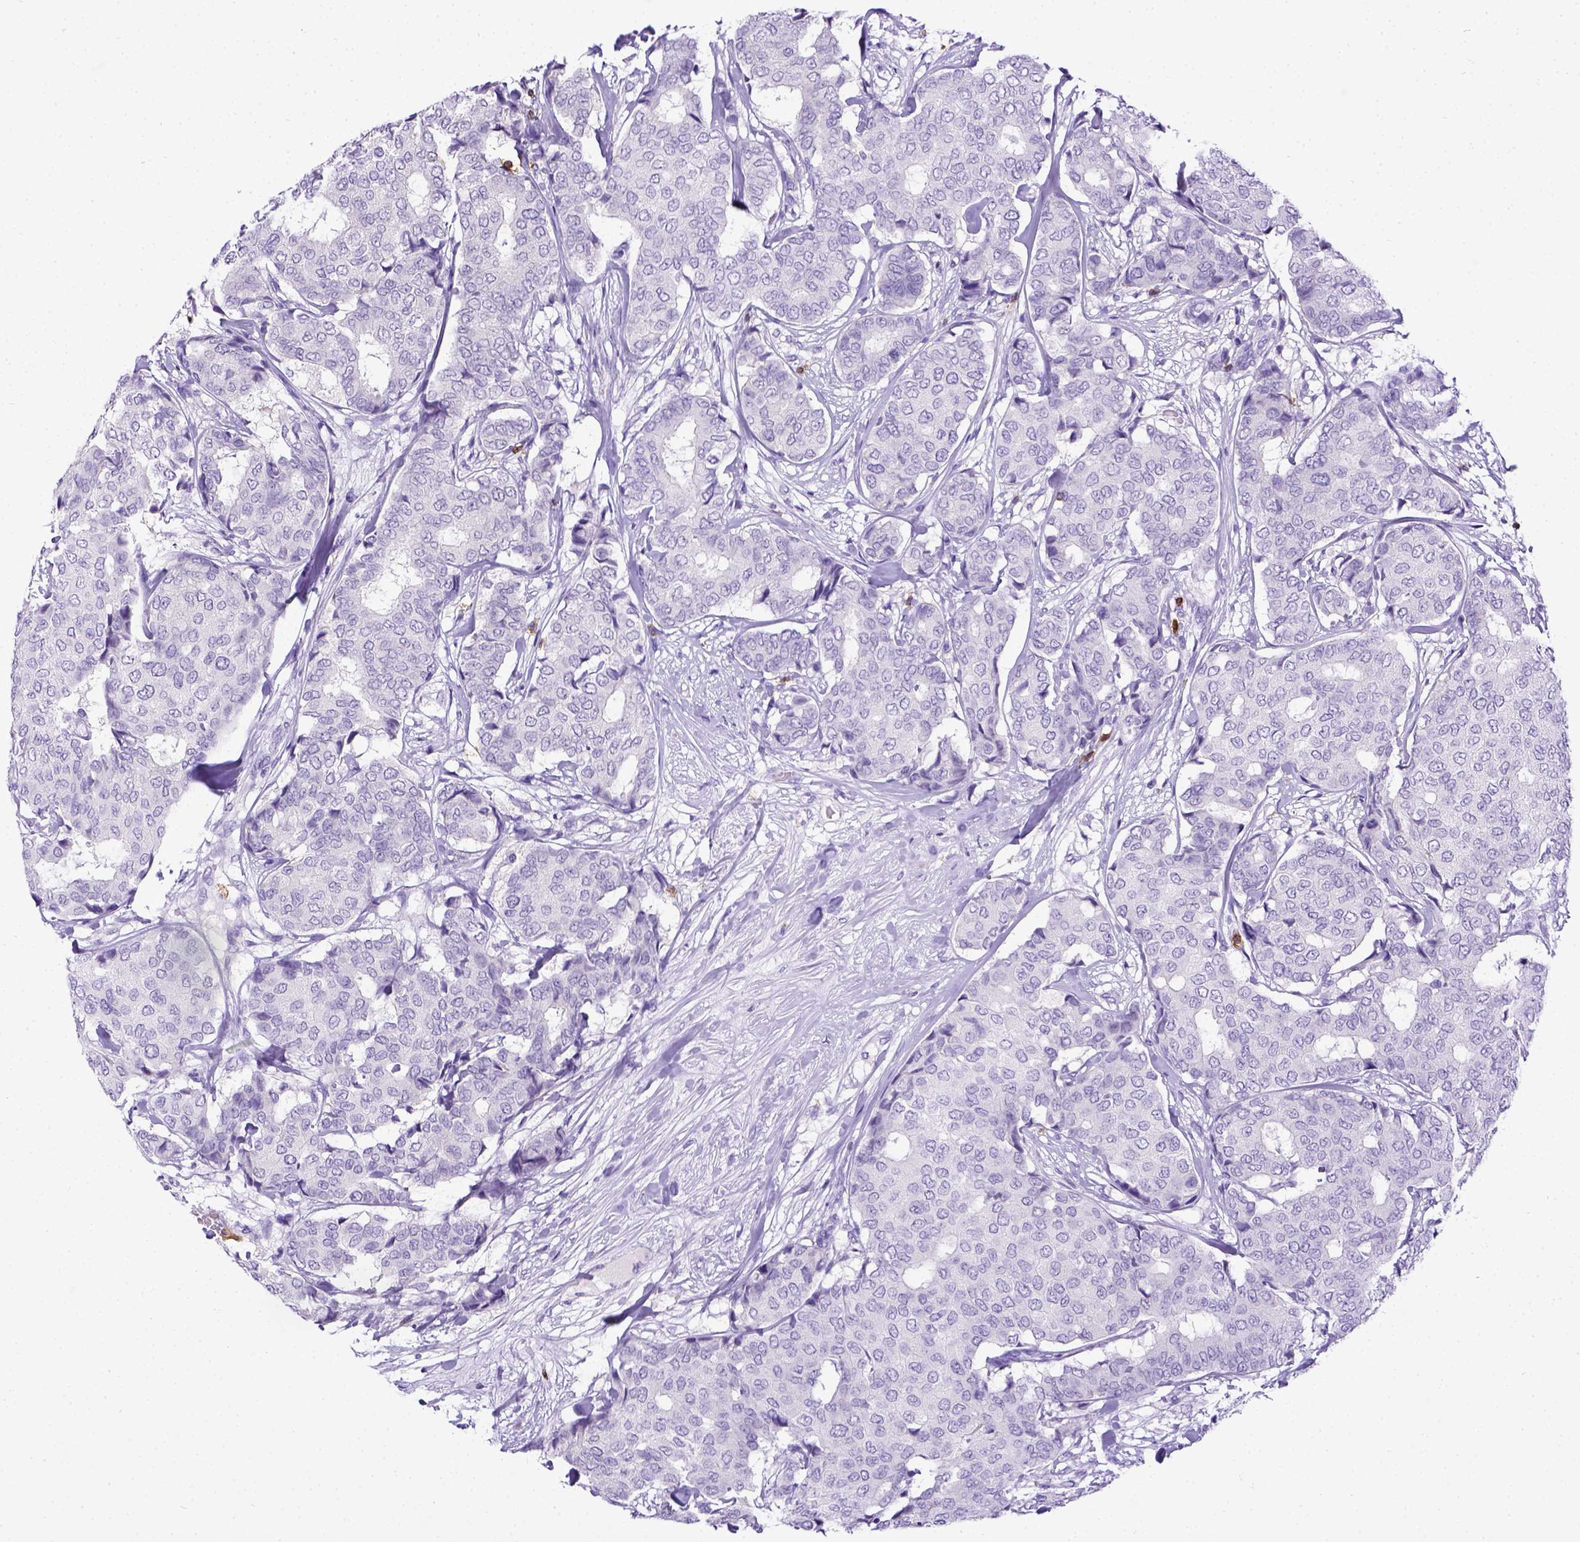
{"staining": {"intensity": "negative", "quantity": "none", "location": "none"}, "tissue": "breast cancer", "cell_type": "Tumor cells", "image_type": "cancer", "snomed": [{"axis": "morphology", "description": "Duct carcinoma"}, {"axis": "topography", "description": "Breast"}], "caption": "High power microscopy histopathology image of an immunohistochemistry (IHC) micrograph of infiltrating ductal carcinoma (breast), revealing no significant staining in tumor cells.", "gene": "CD3E", "patient": {"sex": "female", "age": 75}}